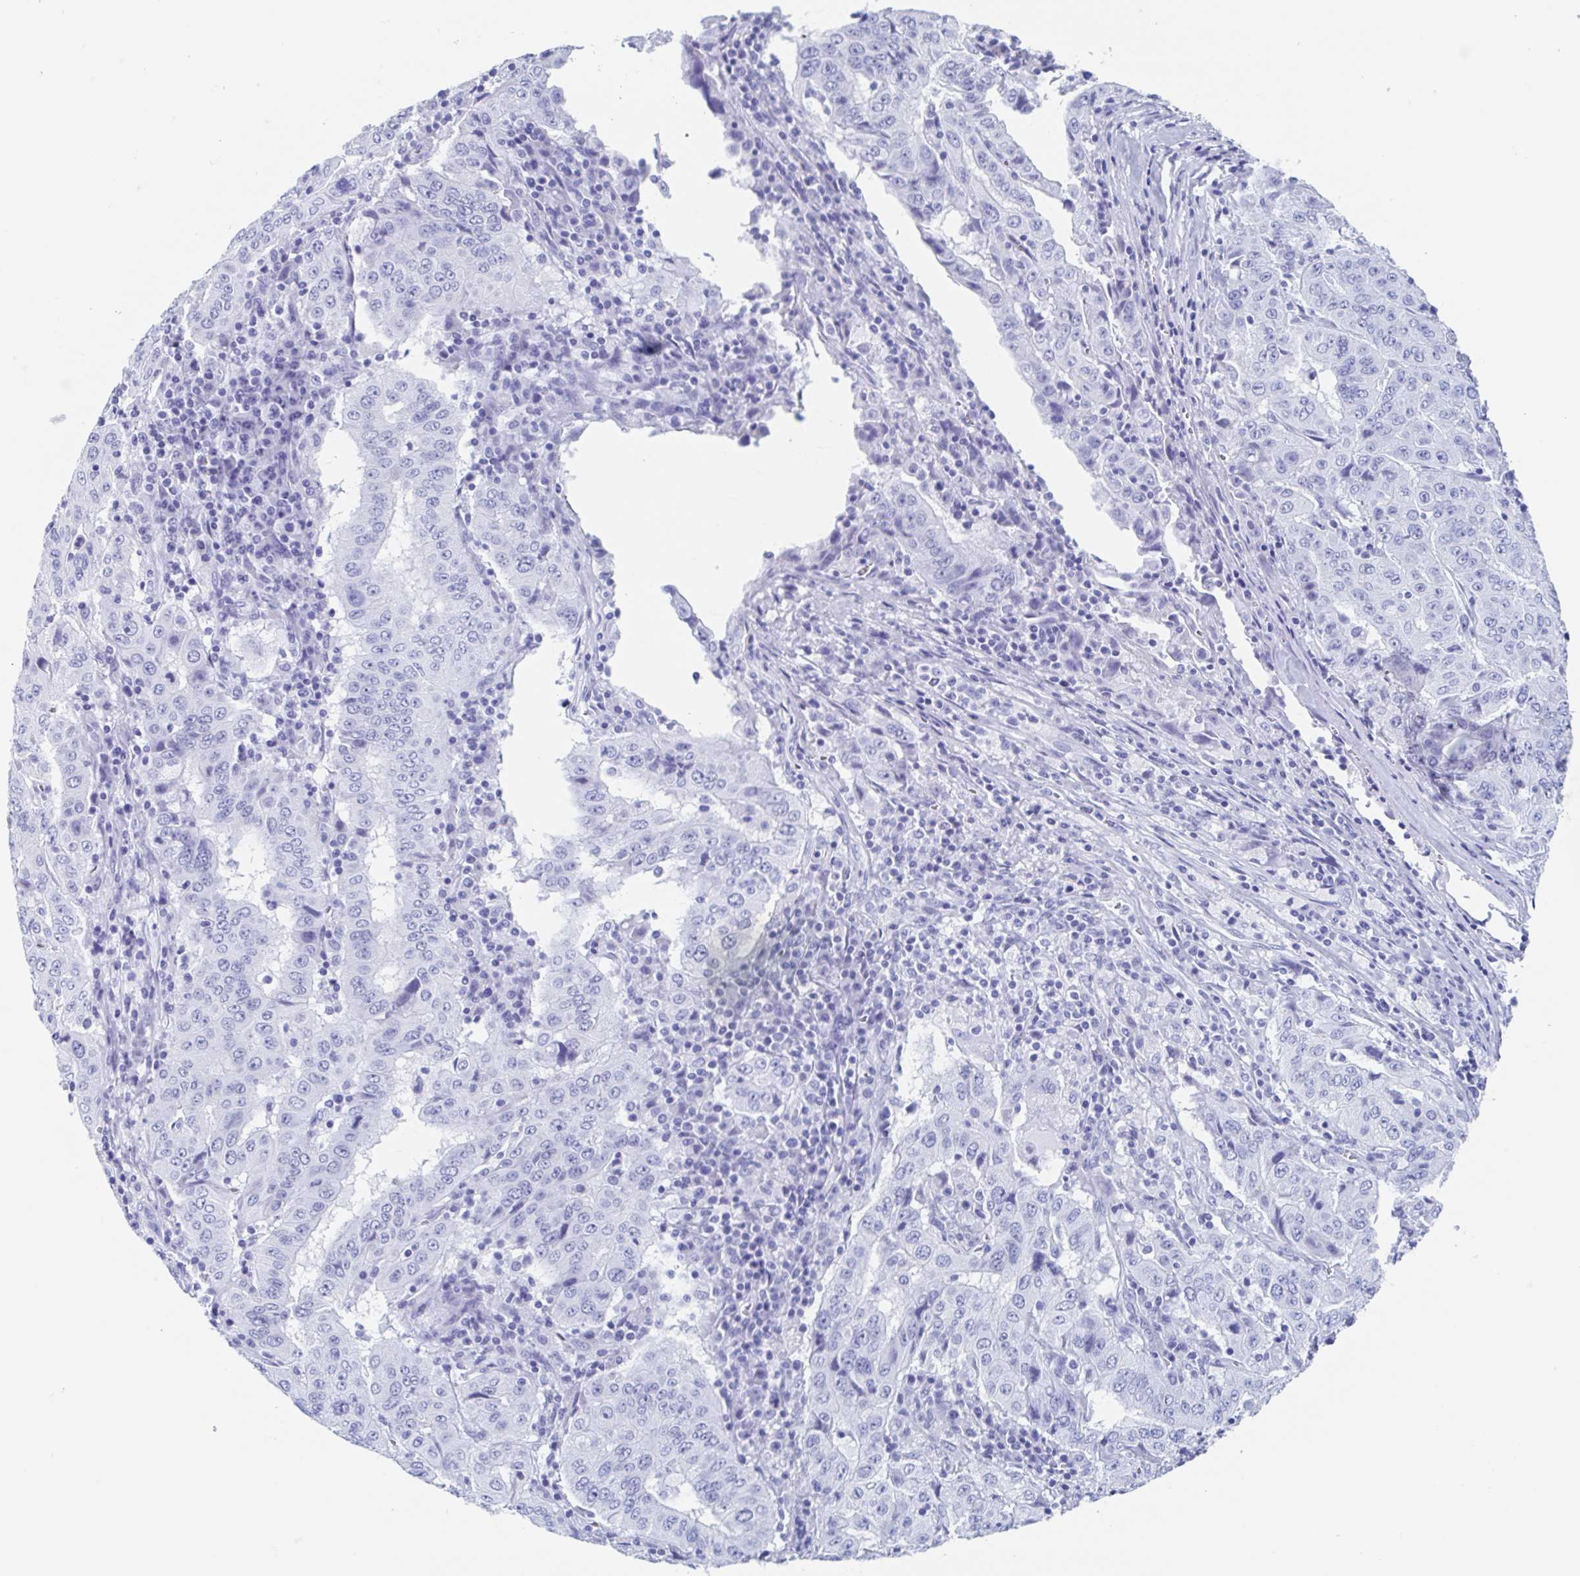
{"staining": {"intensity": "negative", "quantity": "none", "location": "none"}, "tissue": "pancreatic cancer", "cell_type": "Tumor cells", "image_type": "cancer", "snomed": [{"axis": "morphology", "description": "Adenocarcinoma, NOS"}, {"axis": "topography", "description": "Pancreas"}], "caption": "Human adenocarcinoma (pancreatic) stained for a protein using immunohistochemistry (IHC) demonstrates no staining in tumor cells.", "gene": "HDGFL1", "patient": {"sex": "male", "age": 63}}